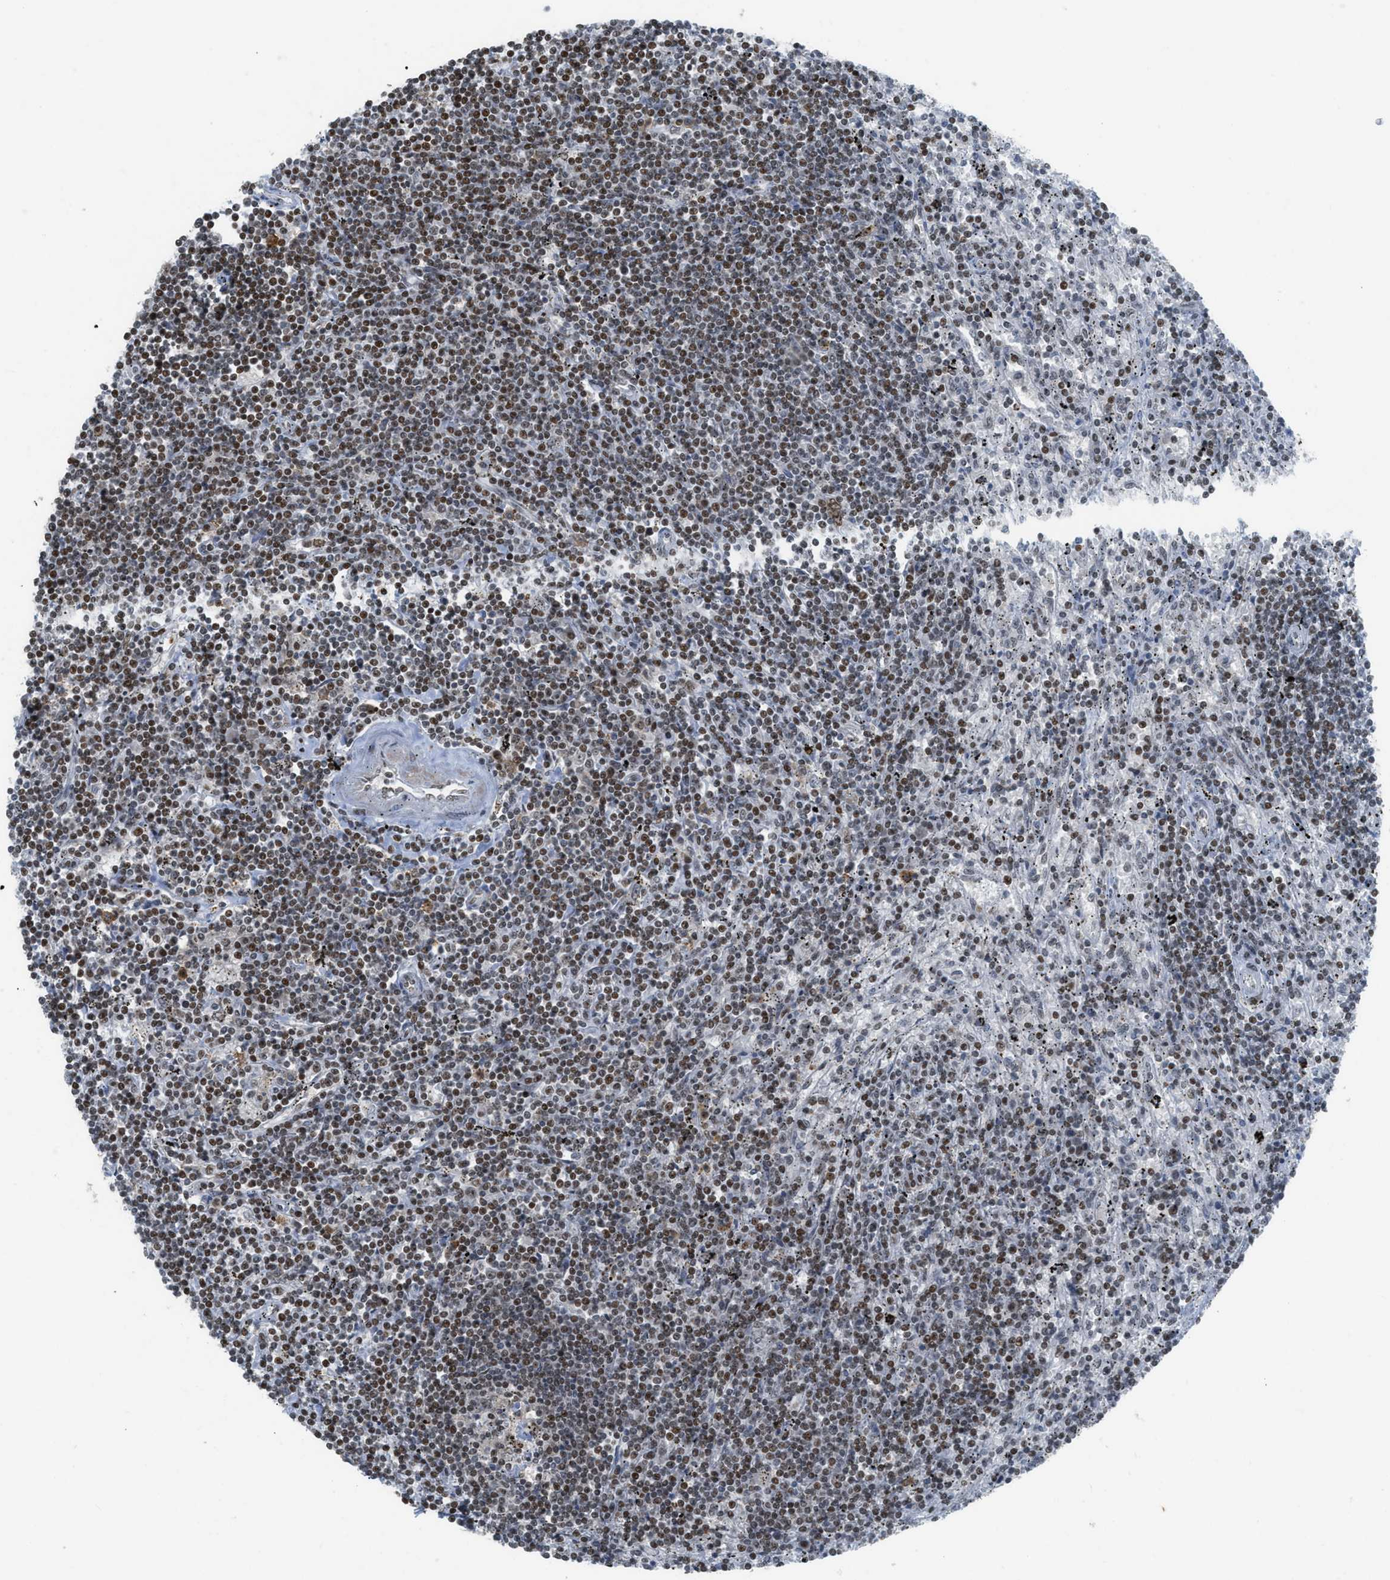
{"staining": {"intensity": "moderate", "quantity": ">75%", "location": "nuclear"}, "tissue": "lymphoma", "cell_type": "Tumor cells", "image_type": "cancer", "snomed": [{"axis": "morphology", "description": "Malignant lymphoma, non-Hodgkin's type, Low grade"}, {"axis": "topography", "description": "Spleen"}], "caption": "Immunohistochemistry of human lymphoma shows medium levels of moderate nuclear staining in about >75% of tumor cells.", "gene": "RAD51B", "patient": {"sex": "male", "age": 76}}